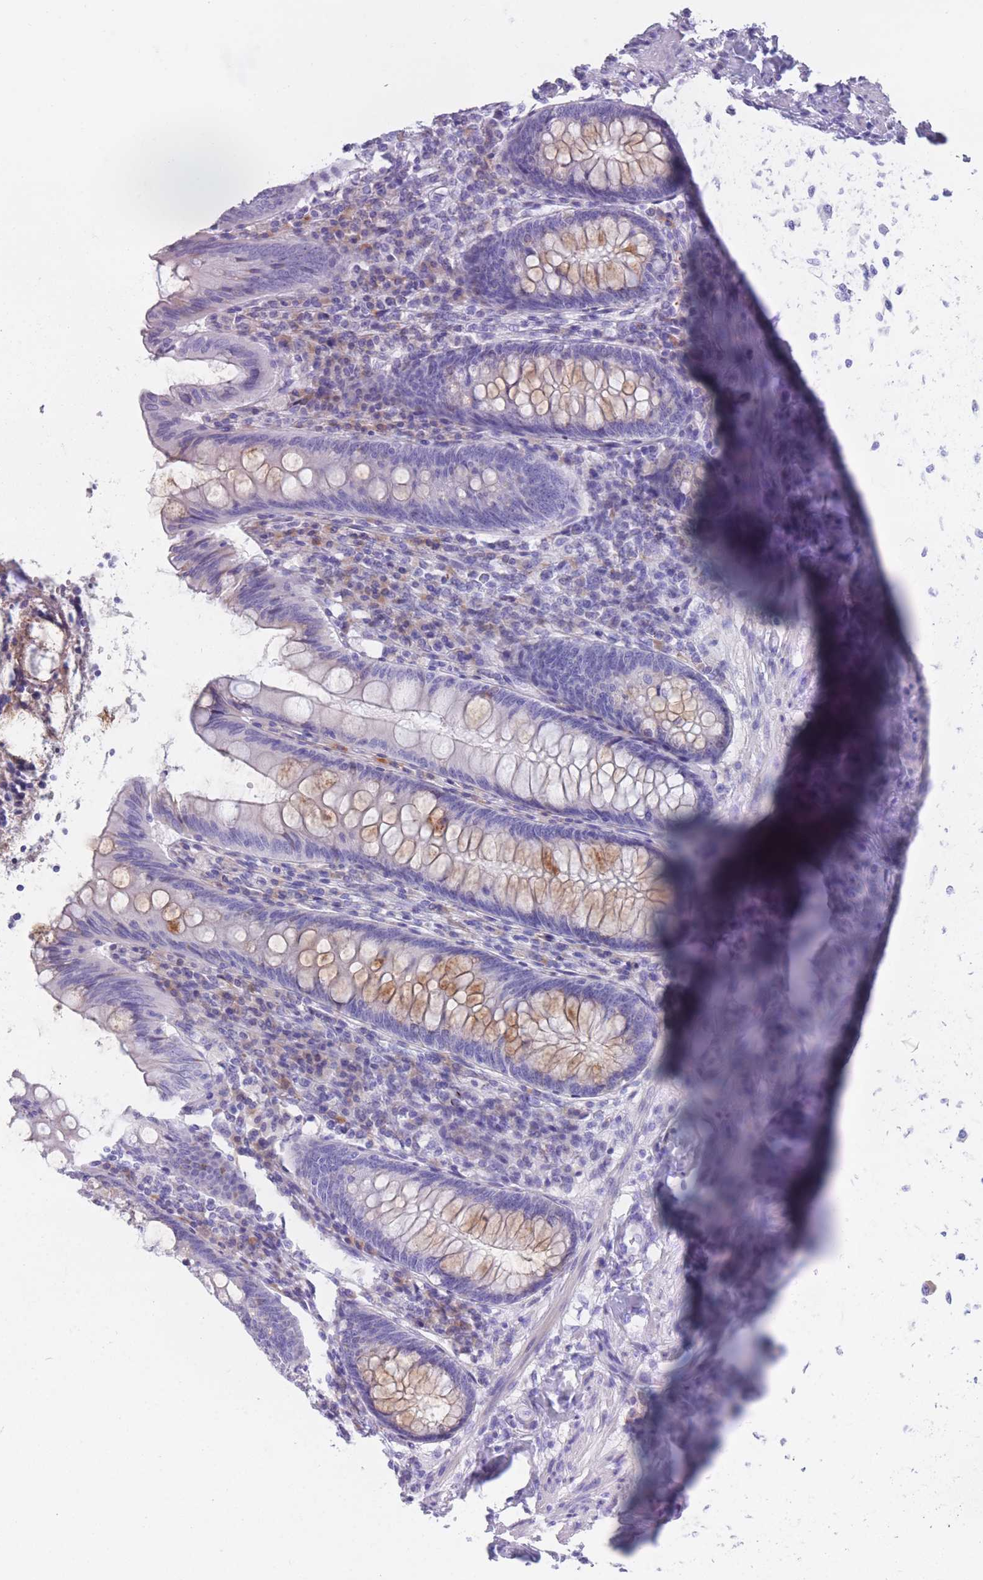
{"staining": {"intensity": "moderate", "quantity": "<25%", "location": "cytoplasmic/membranous"}, "tissue": "appendix", "cell_type": "Glandular cells", "image_type": "normal", "snomed": [{"axis": "morphology", "description": "Normal tissue, NOS"}, {"axis": "topography", "description": "Appendix"}], "caption": "DAB (3,3'-diaminobenzidine) immunohistochemical staining of unremarkable appendix demonstrates moderate cytoplasmic/membranous protein positivity in approximately <25% of glandular cells.", "gene": "COL27A1", "patient": {"sex": "female", "age": 54}}